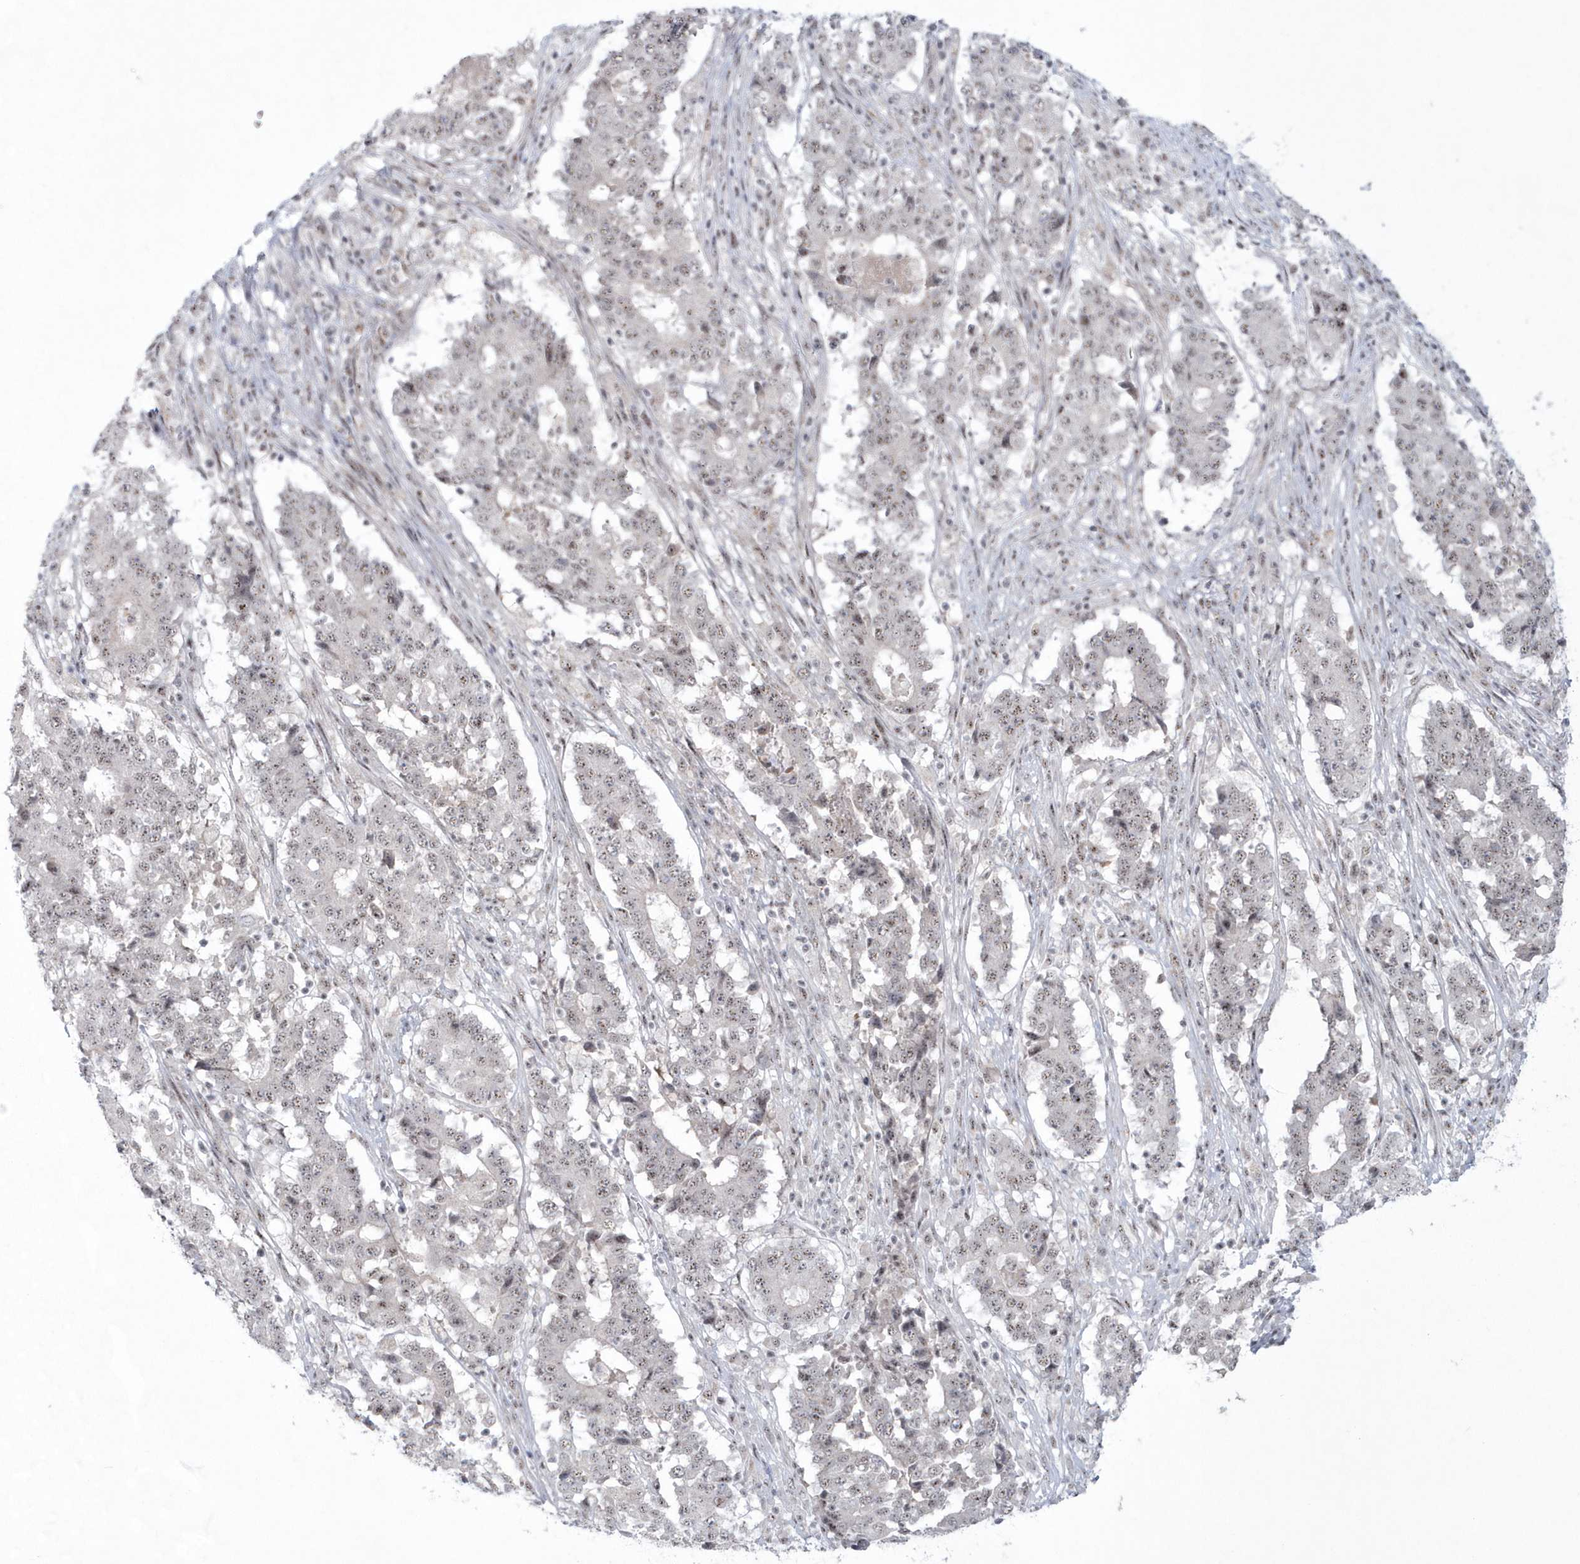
{"staining": {"intensity": "weak", "quantity": "25%-75%", "location": "nuclear"}, "tissue": "stomach cancer", "cell_type": "Tumor cells", "image_type": "cancer", "snomed": [{"axis": "morphology", "description": "Adenocarcinoma, NOS"}, {"axis": "topography", "description": "Stomach"}], "caption": "Stomach cancer (adenocarcinoma) stained with a brown dye reveals weak nuclear positive staining in approximately 25%-75% of tumor cells.", "gene": "KDM6B", "patient": {"sex": "male", "age": 59}}